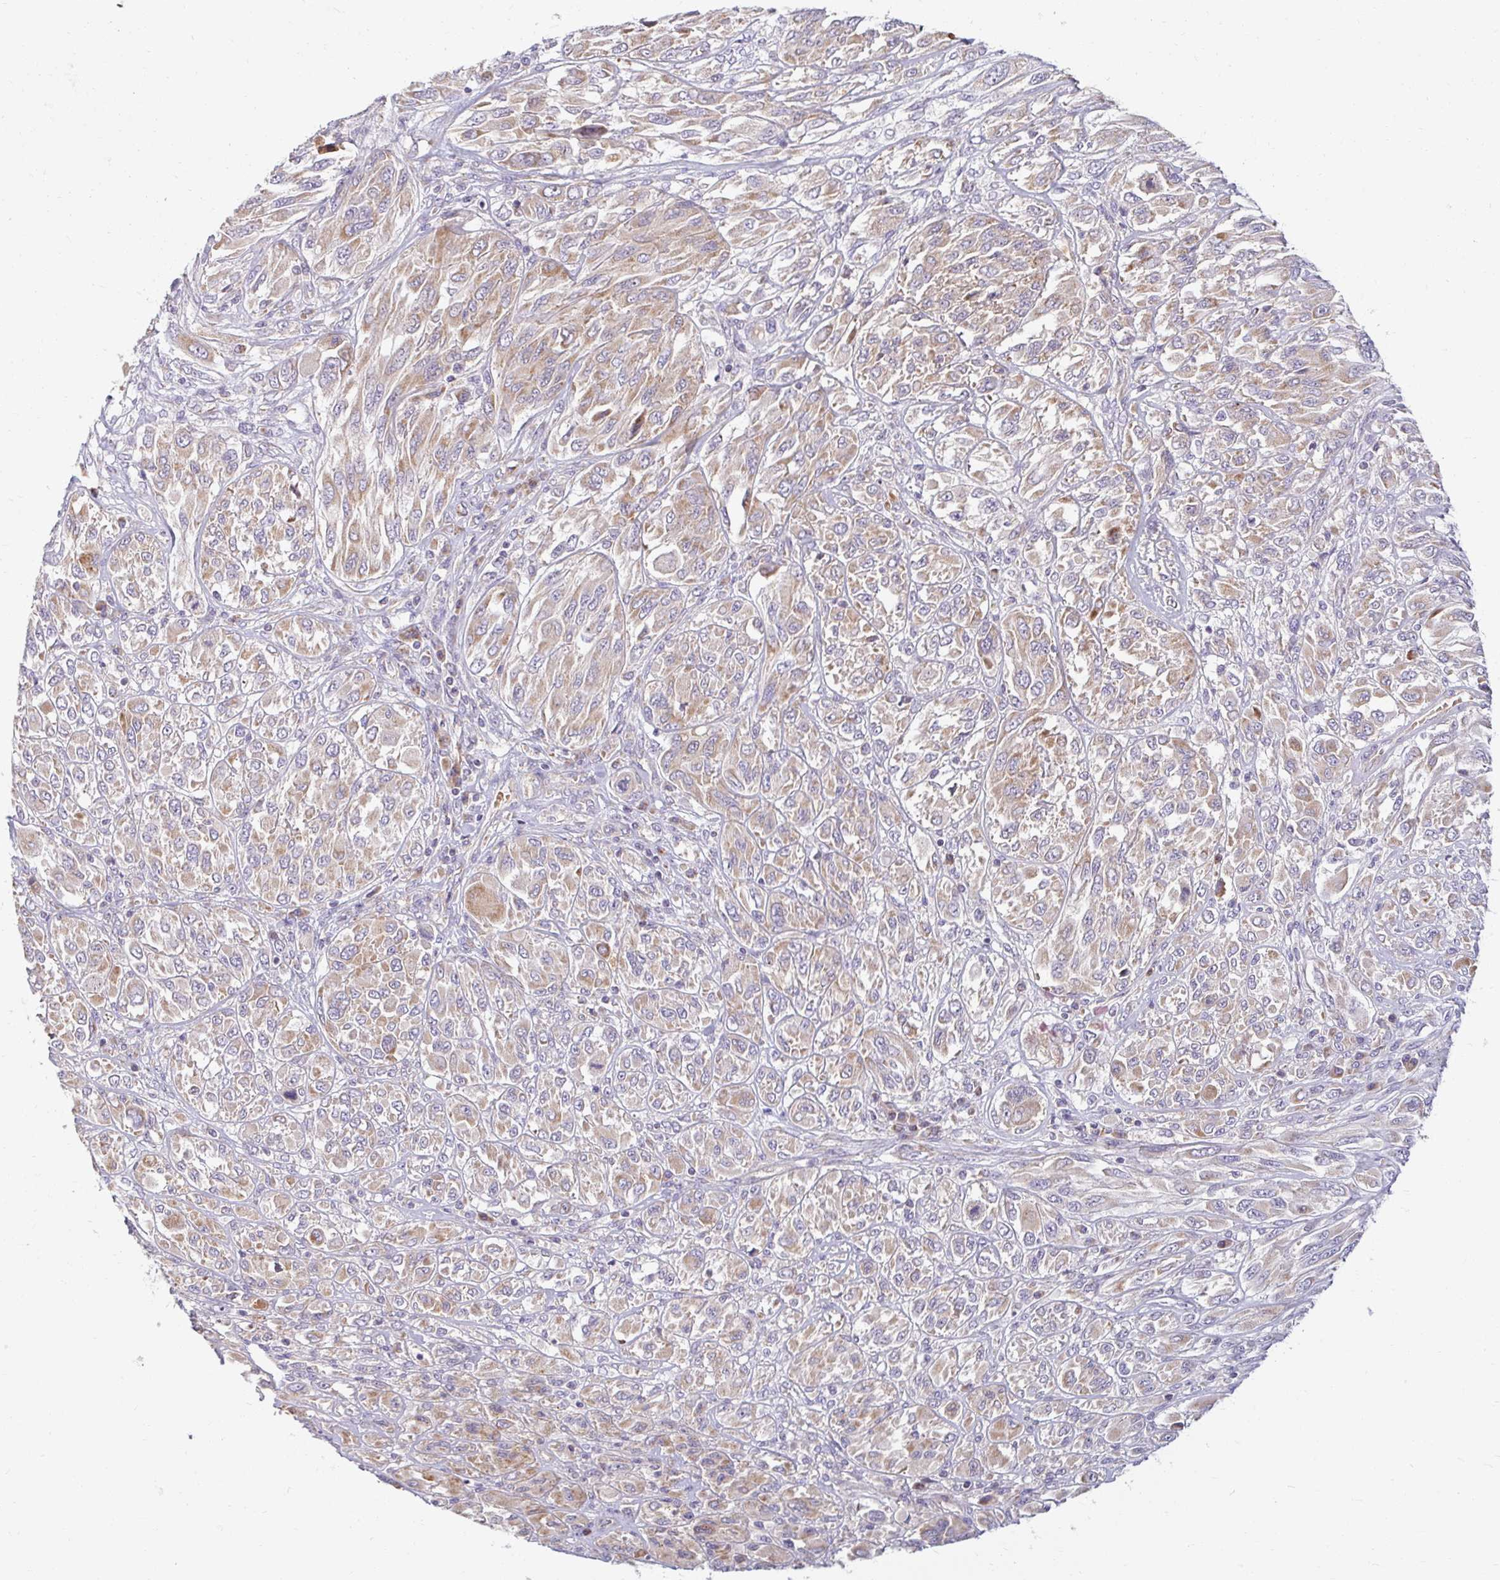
{"staining": {"intensity": "weak", "quantity": ">75%", "location": "cytoplasmic/membranous"}, "tissue": "melanoma", "cell_type": "Tumor cells", "image_type": "cancer", "snomed": [{"axis": "morphology", "description": "Malignant melanoma, NOS"}, {"axis": "topography", "description": "Skin"}], "caption": "Melanoma stained for a protein displays weak cytoplasmic/membranous positivity in tumor cells. Nuclei are stained in blue.", "gene": "SKP2", "patient": {"sex": "female", "age": 91}}